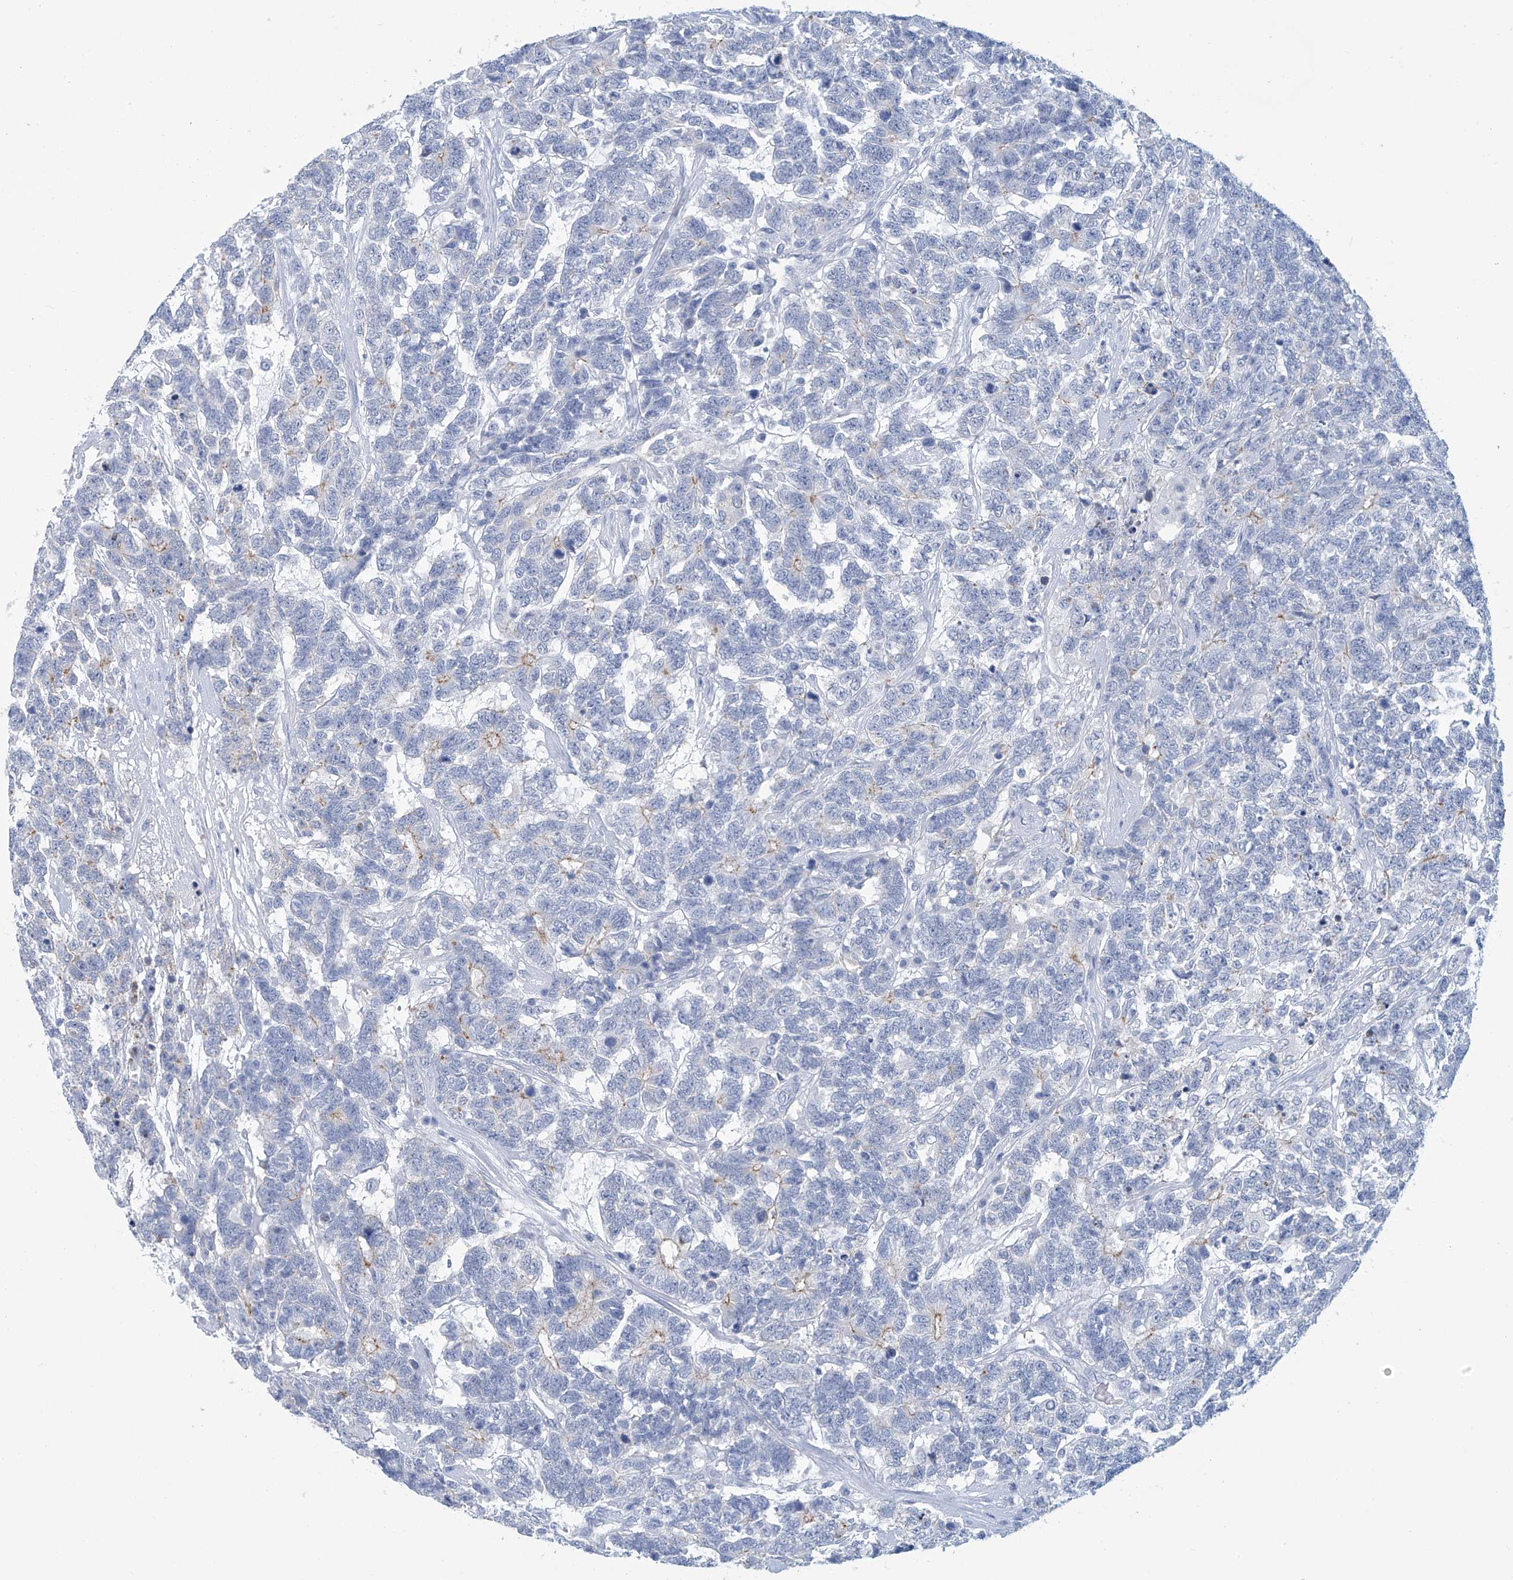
{"staining": {"intensity": "negative", "quantity": "none", "location": "none"}, "tissue": "testis cancer", "cell_type": "Tumor cells", "image_type": "cancer", "snomed": [{"axis": "morphology", "description": "Carcinoma, Embryonal, NOS"}, {"axis": "topography", "description": "Testis"}], "caption": "Testis embryonal carcinoma stained for a protein using IHC displays no staining tumor cells.", "gene": "DSP", "patient": {"sex": "male", "age": 26}}